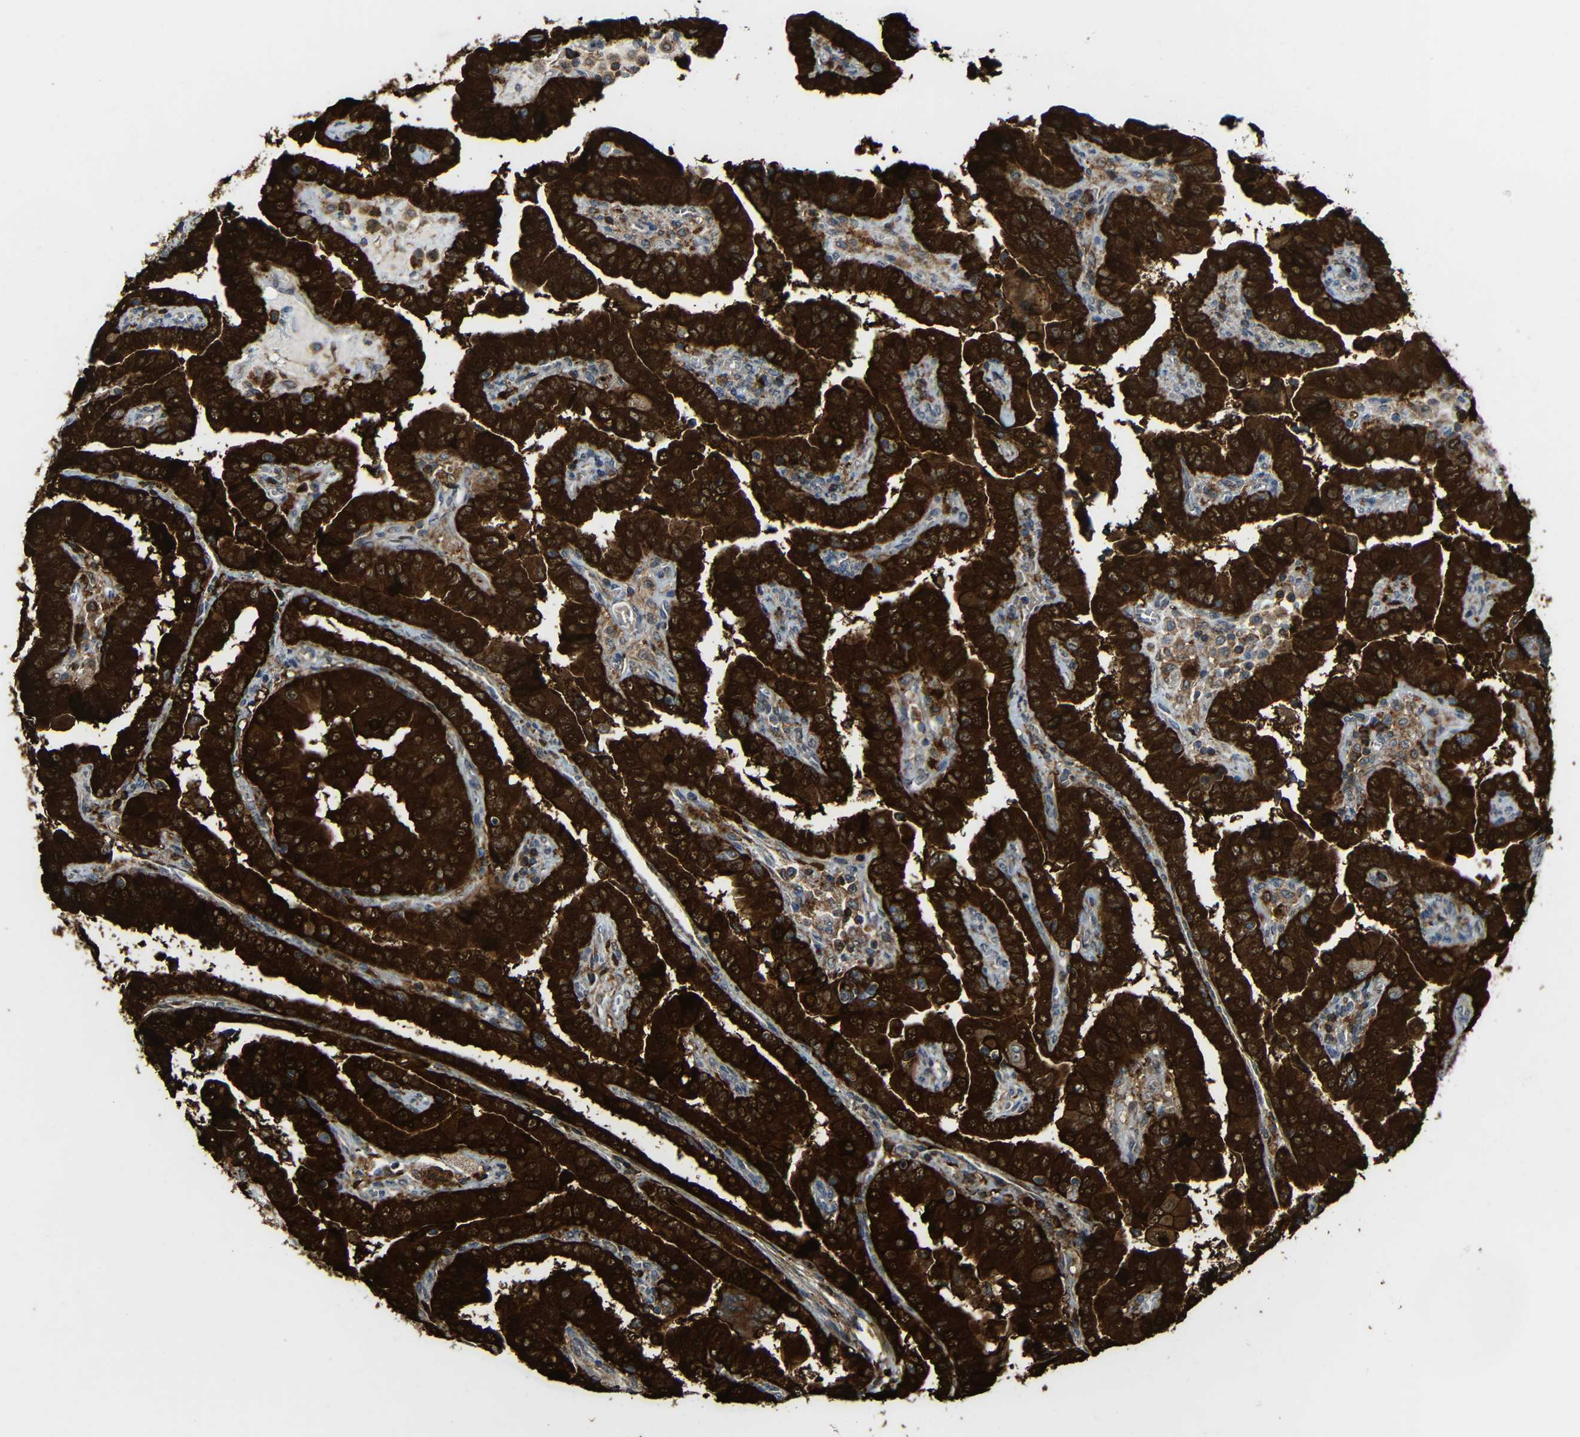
{"staining": {"intensity": "strong", "quantity": ">75%", "location": "cytoplasmic/membranous"}, "tissue": "thyroid cancer", "cell_type": "Tumor cells", "image_type": "cancer", "snomed": [{"axis": "morphology", "description": "Papillary adenocarcinoma, NOS"}, {"axis": "topography", "description": "Thyroid gland"}], "caption": "Thyroid cancer (papillary adenocarcinoma) tissue demonstrates strong cytoplasmic/membranous positivity in approximately >75% of tumor cells The staining was performed using DAB to visualize the protein expression in brown, while the nuclei were stained in blue with hematoxylin (Magnification: 20x).", "gene": "C1GALT1", "patient": {"sex": "male", "age": 33}}